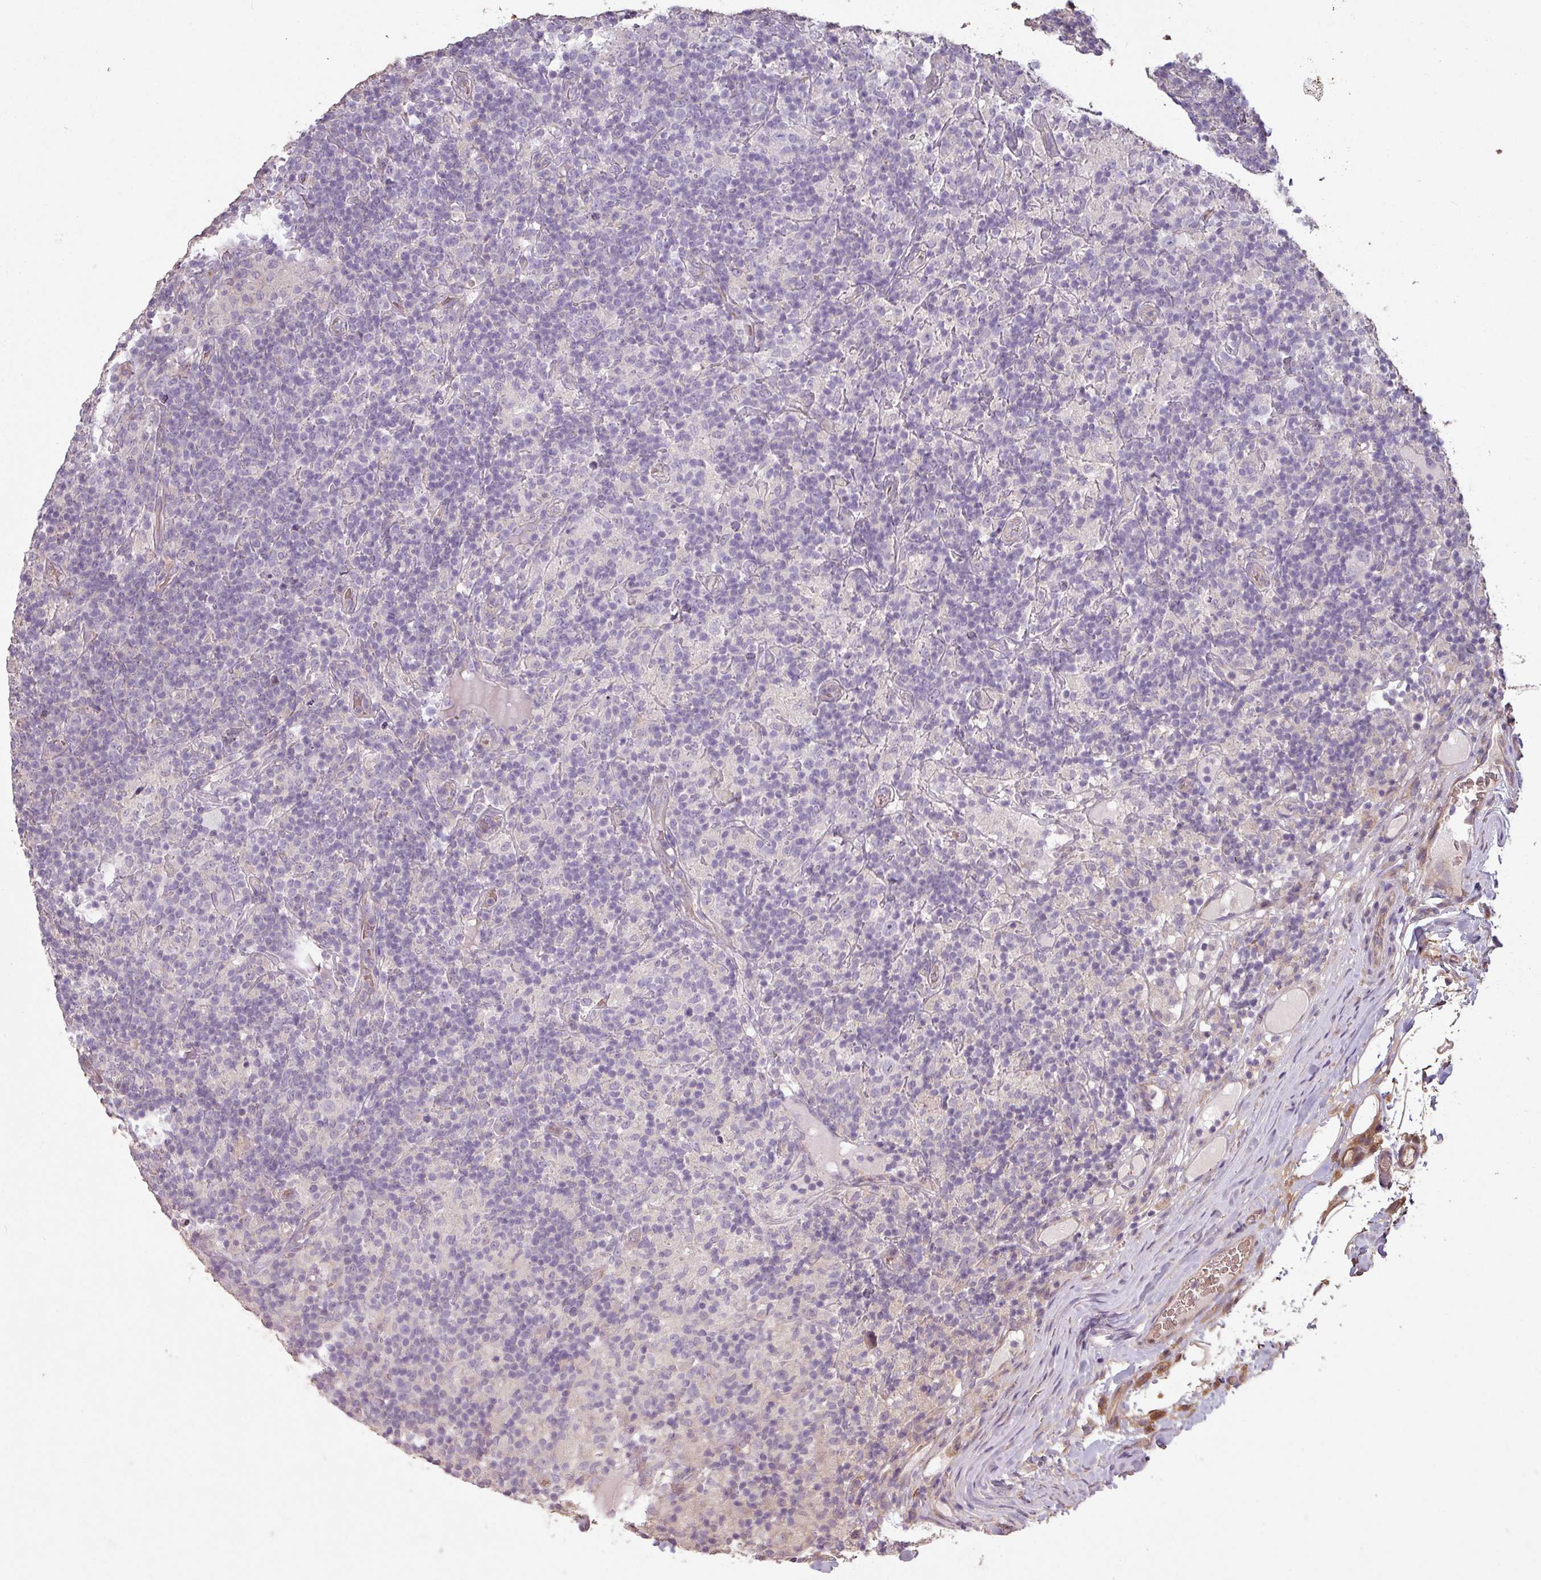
{"staining": {"intensity": "negative", "quantity": "none", "location": "none"}, "tissue": "lymphoma", "cell_type": "Tumor cells", "image_type": "cancer", "snomed": [{"axis": "morphology", "description": "Hodgkin's disease, NOS"}, {"axis": "topography", "description": "Lymph node"}], "caption": "IHC of human Hodgkin's disease exhibits no staining in tumor cells.", "gene": "NHSL2", "patient": {"sex": "male", "age": 70}}